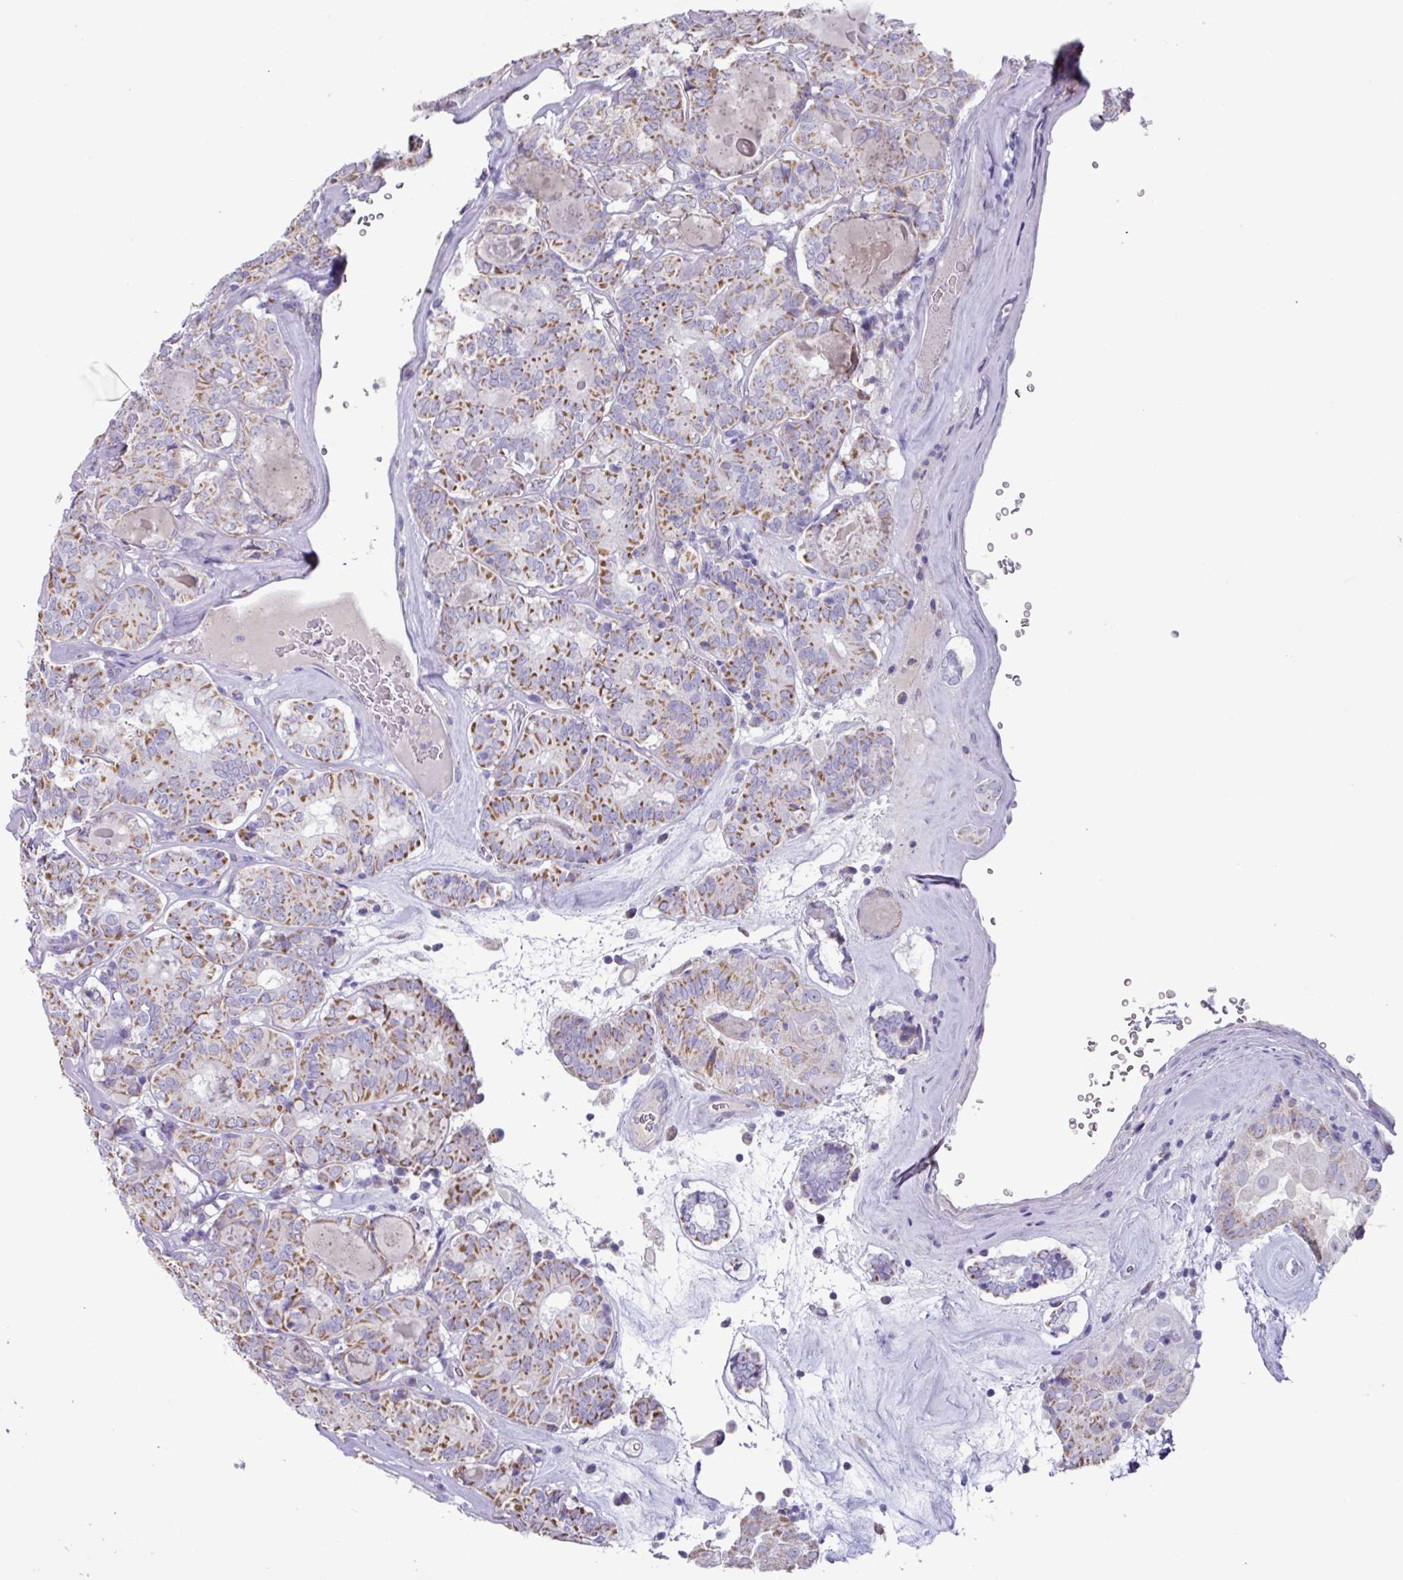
{"staining": {"intensity": "moderate", "quantity": ">75%", "location": "cytoplasmic/membranous"}, "tissue": "thyroid cancer", "cell_type": "Tumor cells", "image_type": "cancer", "snomed": [{"axis": "morphology", "description": "Papillary adenocarcinoma, NOS"}, {"axis": "topography", "description": "Thyroid gland"}], "caption": "Tumor cells demonstrate medium levels of moderate cytoplasmic/membranous positivity in about >75% of cells in thyroid papillary adenocarcinoma. Immunohistochemistry stains the protein in brown and the nuclei are stained blue.", "gene": "MT-ND4", "patient": {"sex": "female", "age": 72}}